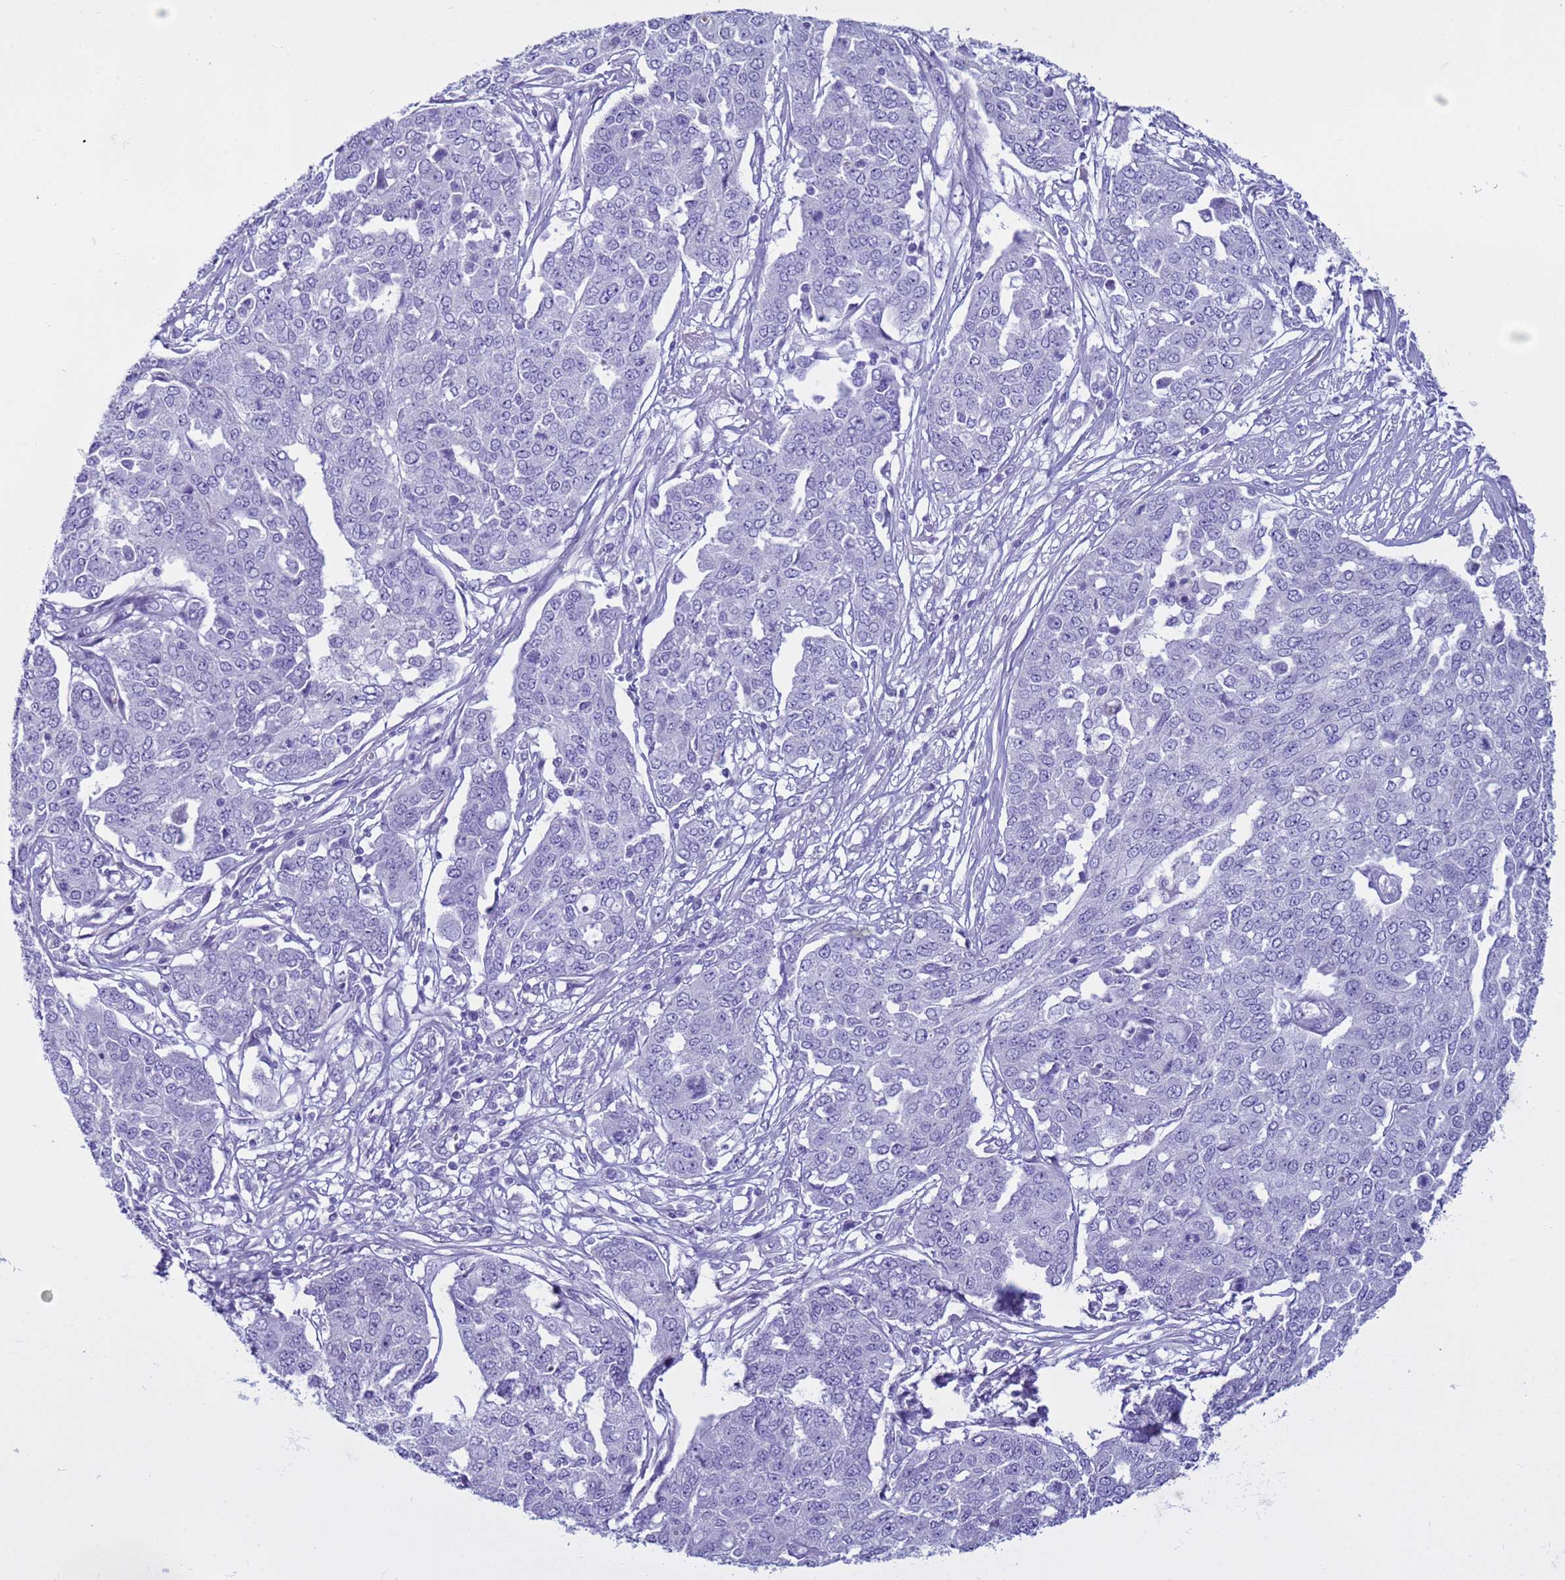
{"staining": {"intensity": "negative", "quantity": "none", "location": "none"}, "tissue": "ovarian cancer", "cell_type": "Tumor cells", "image_type": "cancer", "snomed": [{"axis": "morphology", "description": "Cystadenocarcinoma, serous, NOS"}, {"axis": "topography", "description": "Soft tissue"}, {"axis": "topography", "description": "Ovary"}], "caption": "DAB immunohistochemical staining of ovarian cancer displays no significant staining in tumor cells.", "gene": "CST4", "patient": {"sex": "female", "age": 57}}